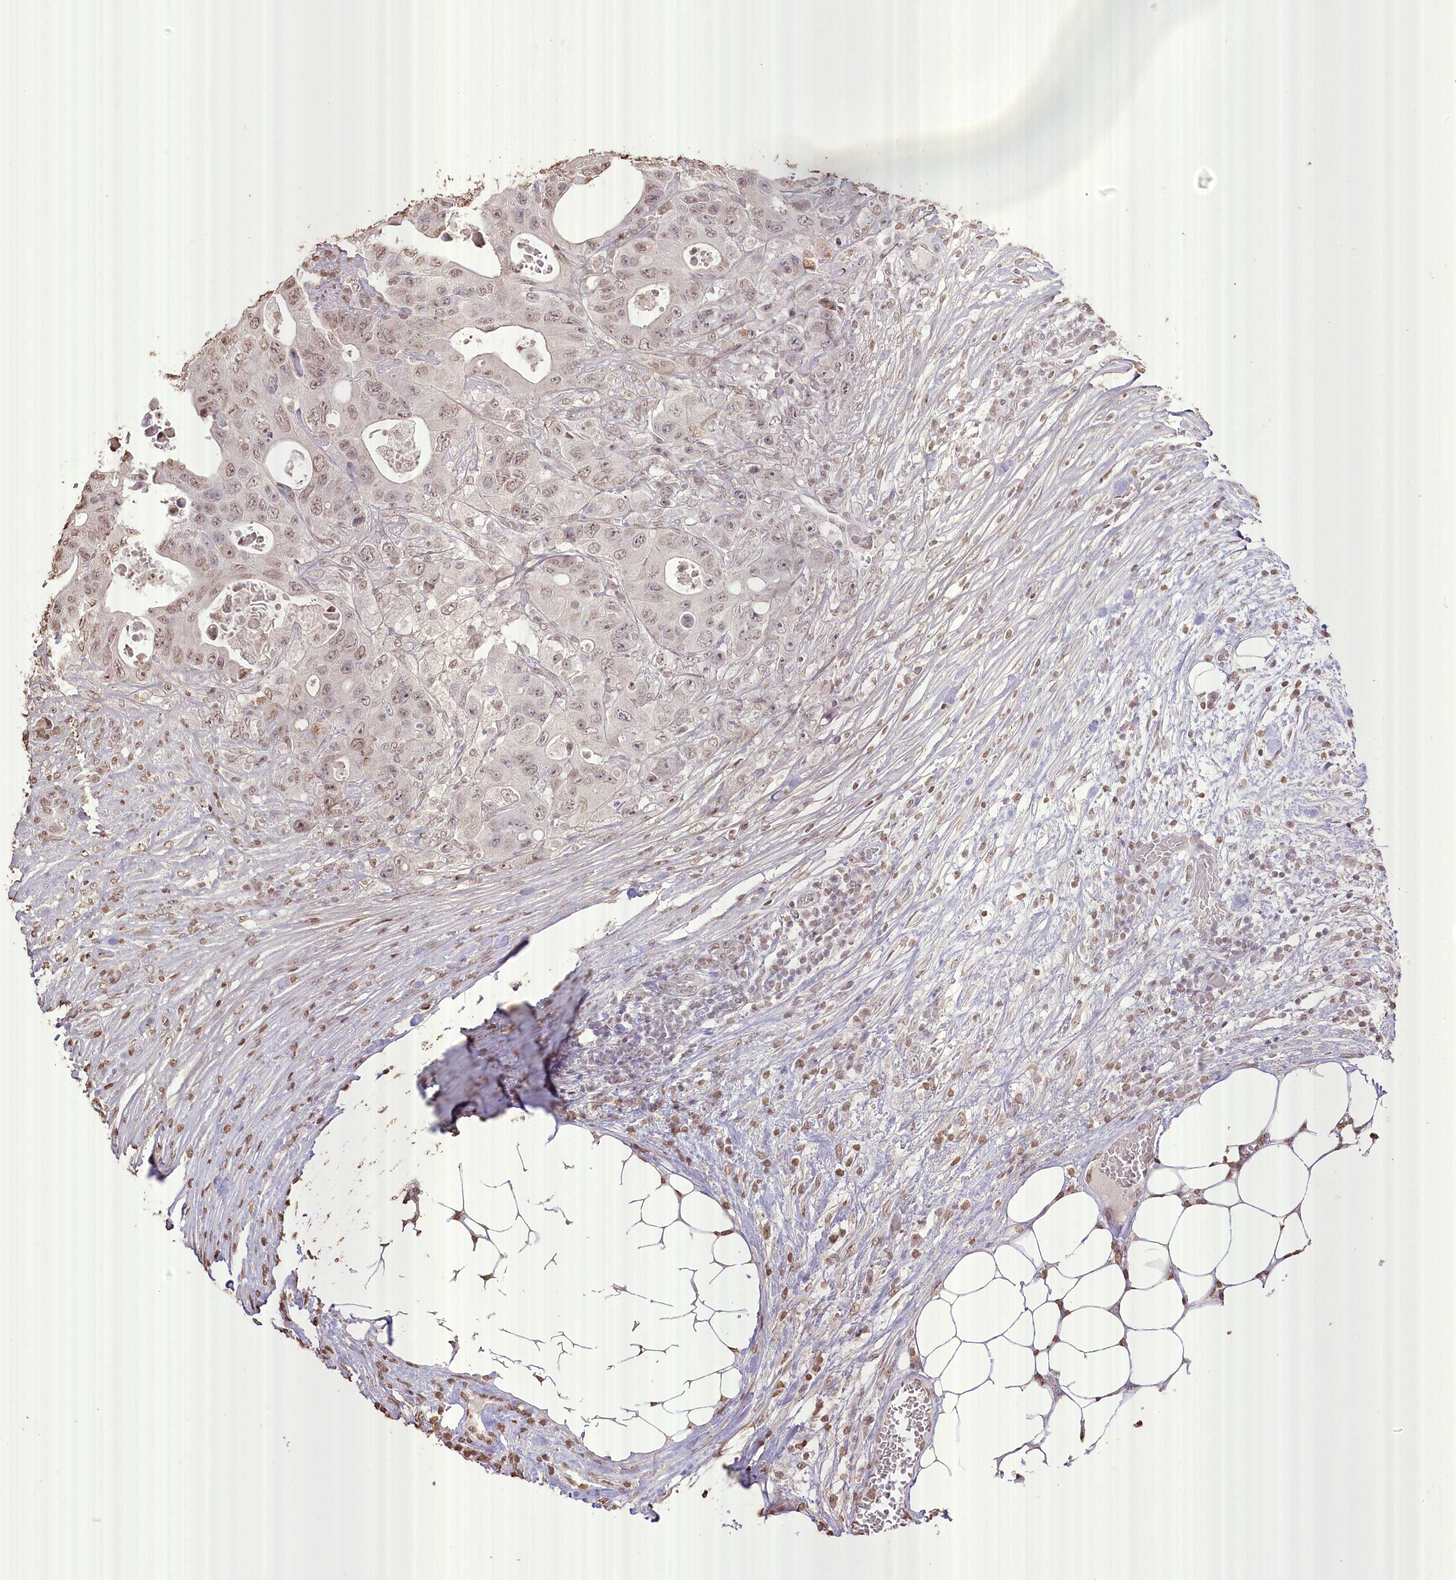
{"staining": {"intensity": "weak", "quantity": ">75%", "location": "cytoplasmic/membranous,nuclear"}, "tissue": "colorectal cancer", "cell_type": "Tumor cells", "image_type": "cancer", "snomed": [{"axis": "morphology", "description": "Adenocarcinoma, NOS"}, {"axis": "topography", "description": "Colon"}], "caption": "A photomicrograph of colorectal cancer (adenocarcinoma) stained for a protein reveals weak cytoplasmic/membranous and nuclear brown staining in tumor cells. Immunohistochemistry (ihc) stains the protein in brown and the nuclei are stained blue.", "gene": "SLC39A10", "patient": {"sex": "female", "age": 46}}